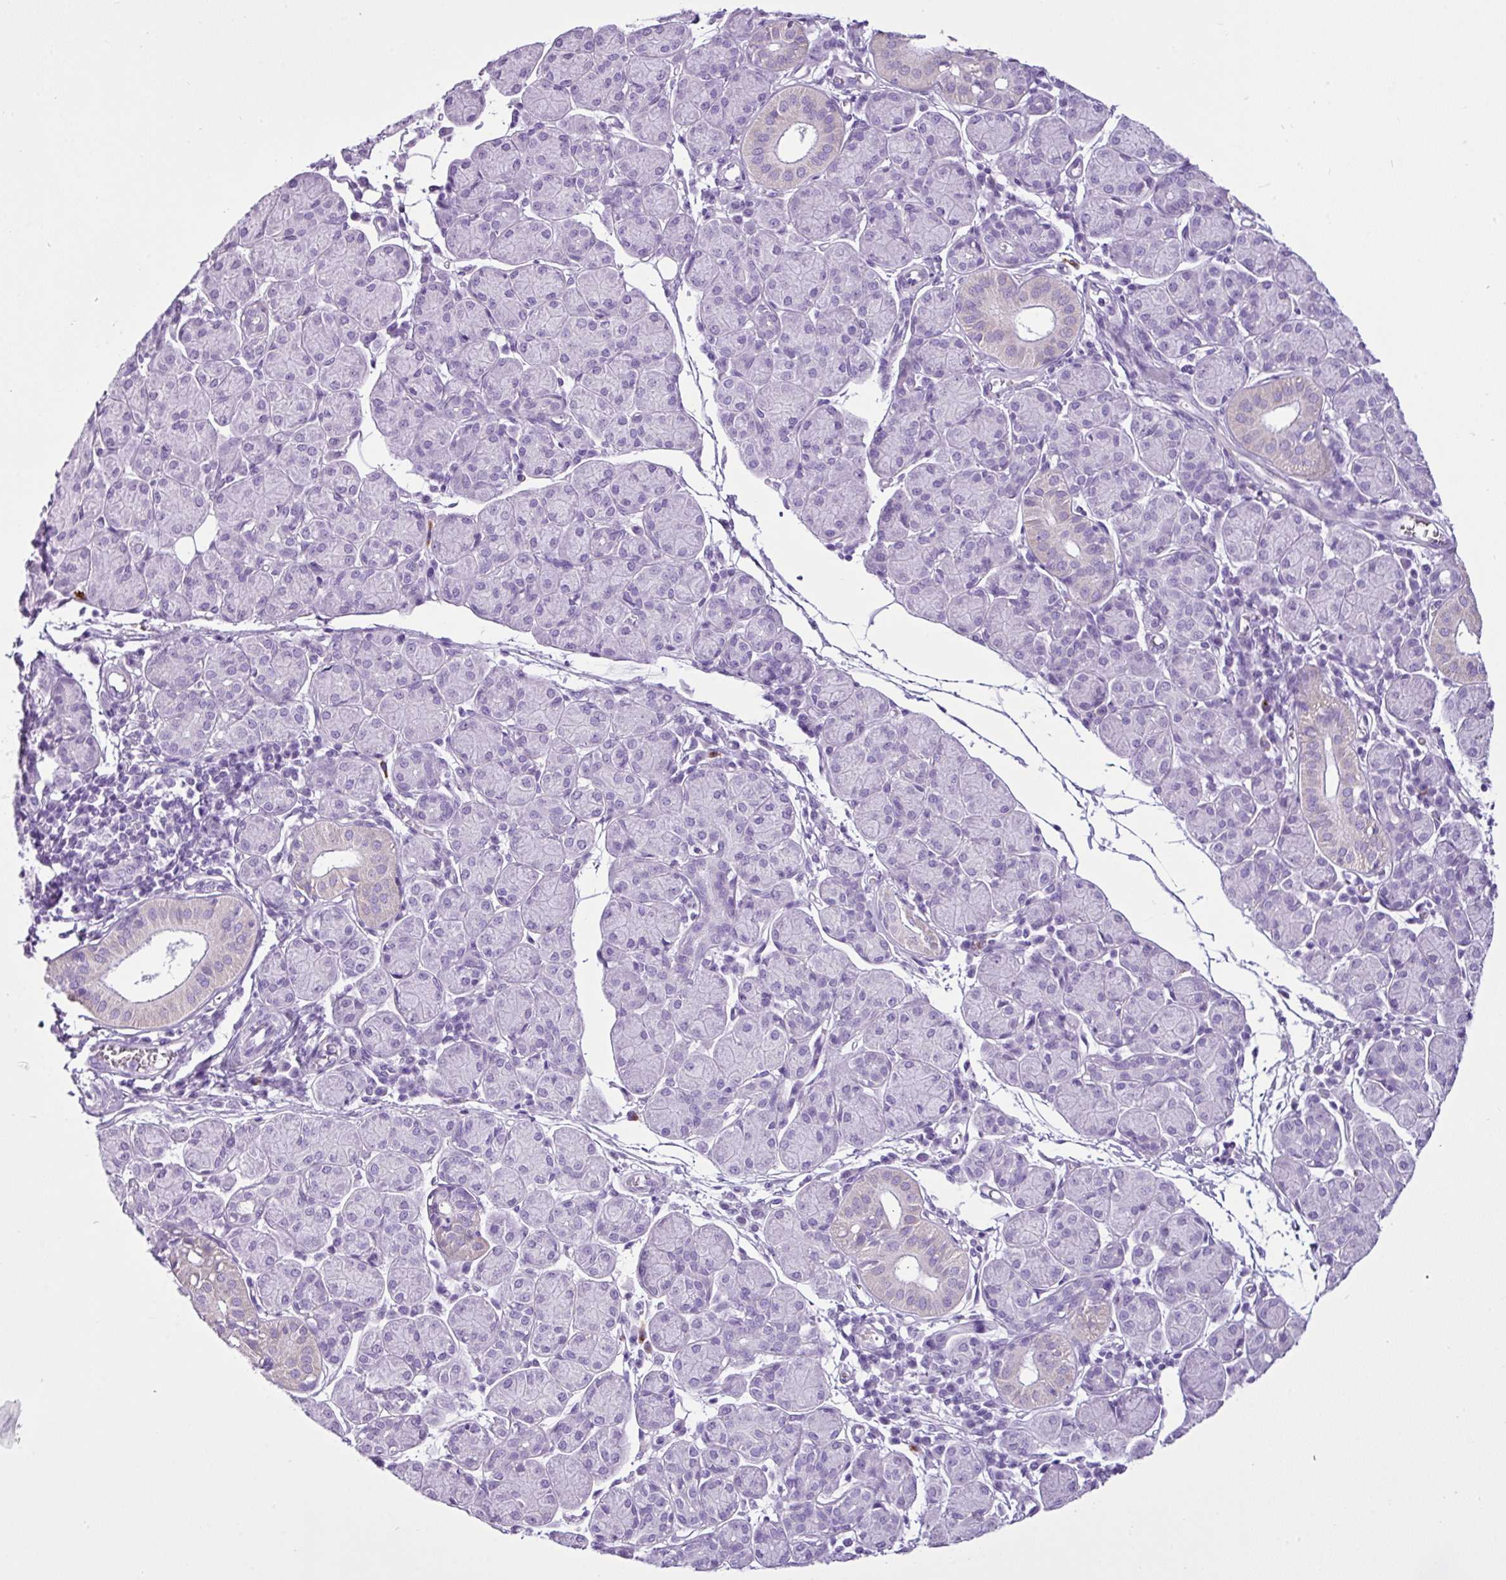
{"staining": {"intensity": "negative", "quantity": "none", "location": "none"}, "tissue": "salivary gland", "cell_type": "Glandular cells", "image_type": "normal", "snomed": [{"axis": "morphology", "description": "Normal tissue, NOS"}, {"axis": "morphology", "description": "Inflammation, NOS"}, {"axis": "topography", "description": "Lymph node"}, {"axis": "topography", "description": "Salivary gland"}], "caption": "Human salivary gland stained for a protein using immunohistochemistry displays no staining in glandular cells.", "gene": "LILRB4", "patient": {"sex": "male", "age": 3}}